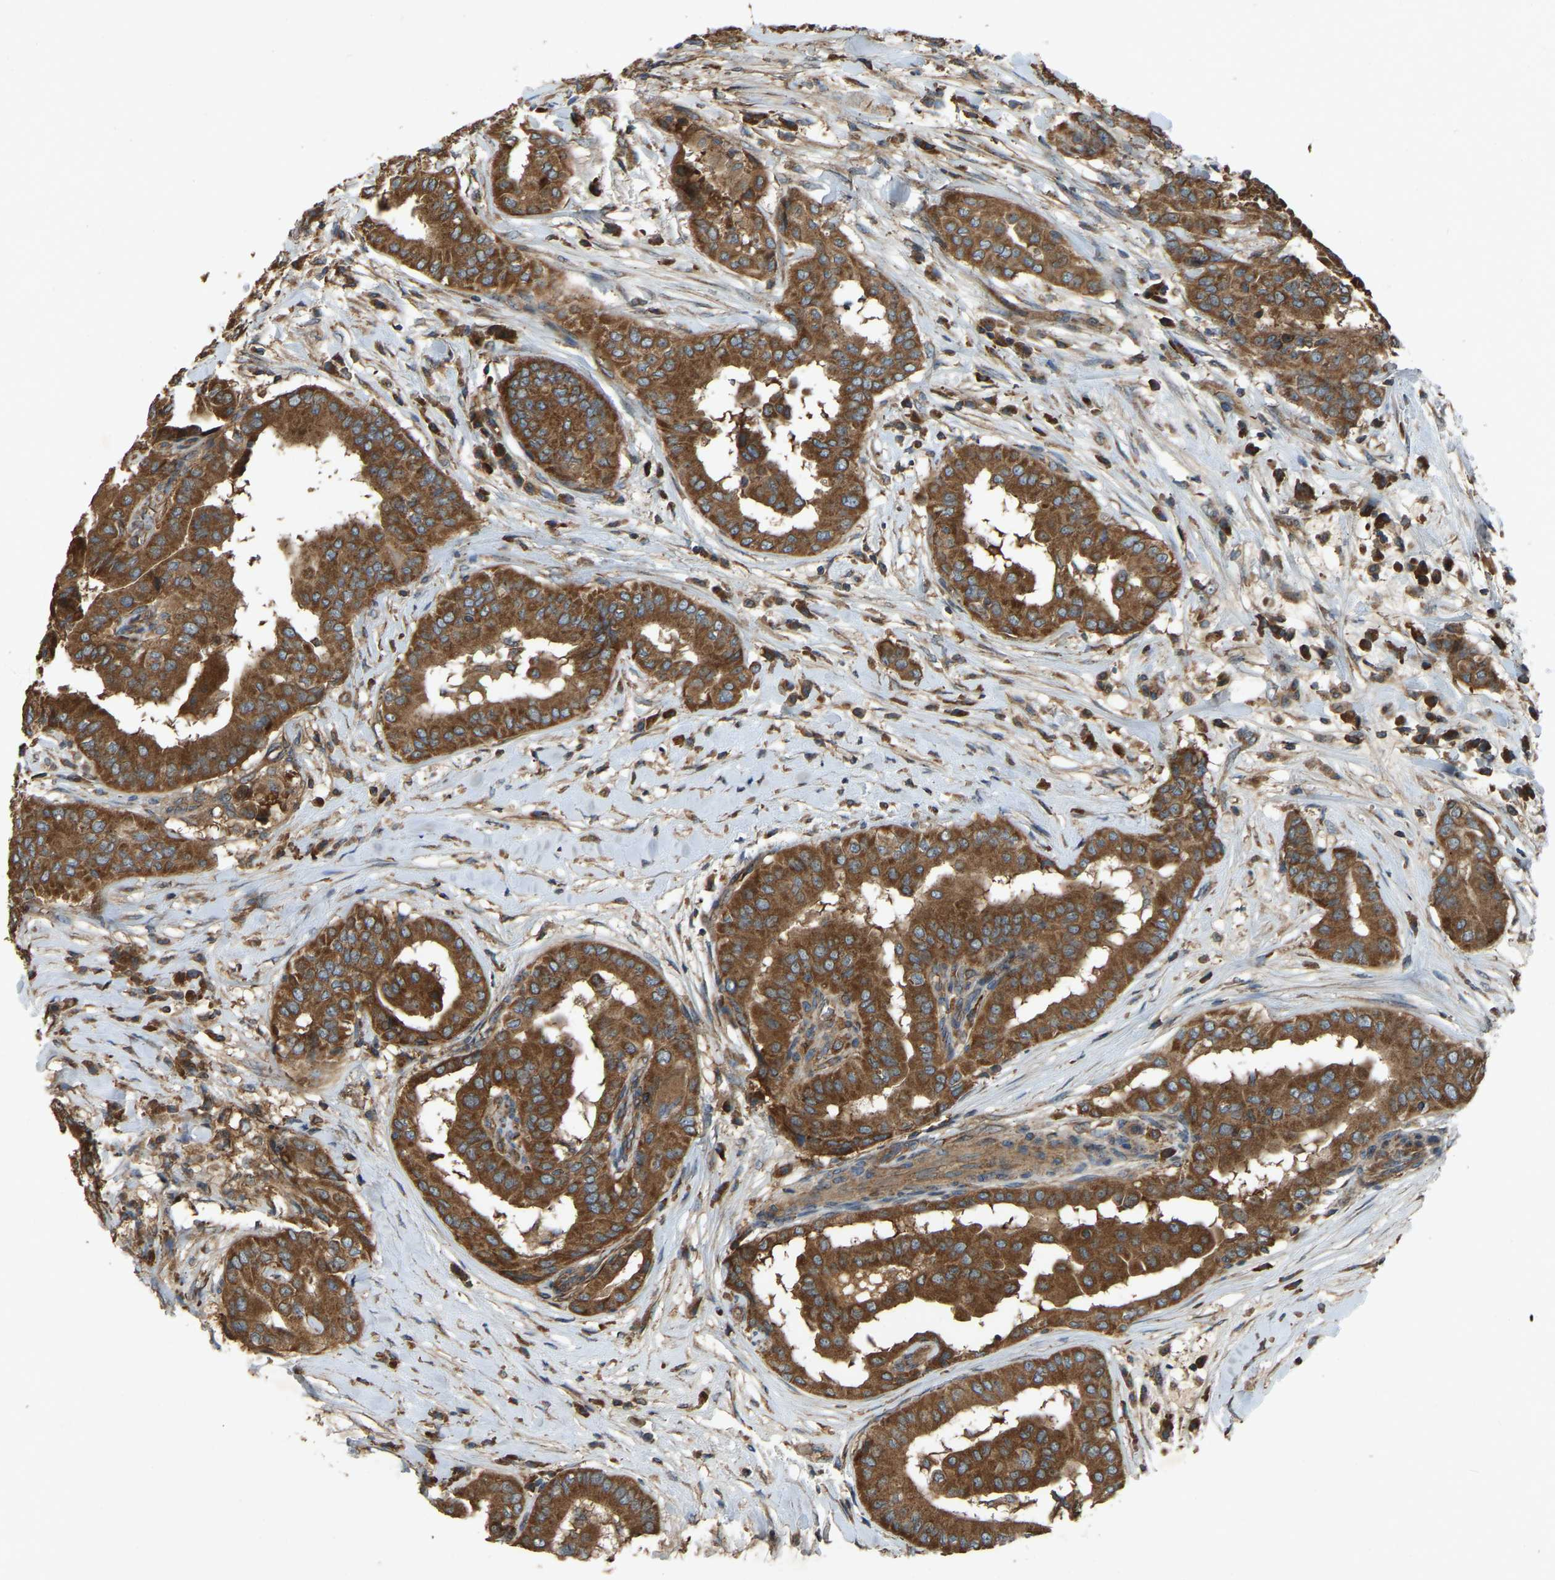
{"staining": {"intensity": "strong", "quantity": ">75%", "location": "cytoplasmic/membranous"}, "tissue": "thyroid cancer", "cell_type": "Tumor cells", "image_type": "cancer", "snomed": [{"axis": "morphology", "description": "Papillary adenocarcinoma, NOS"}, {"axis": "topography", "description": "Thyroid gland"}], "caption": "Thyroid cancer tissue reveals strong cytoplasmic/membranous positivity in approximately >75% of tumor cells", "gene": "SAMD9L", "patient": {"sex": "male", "age": 33}}